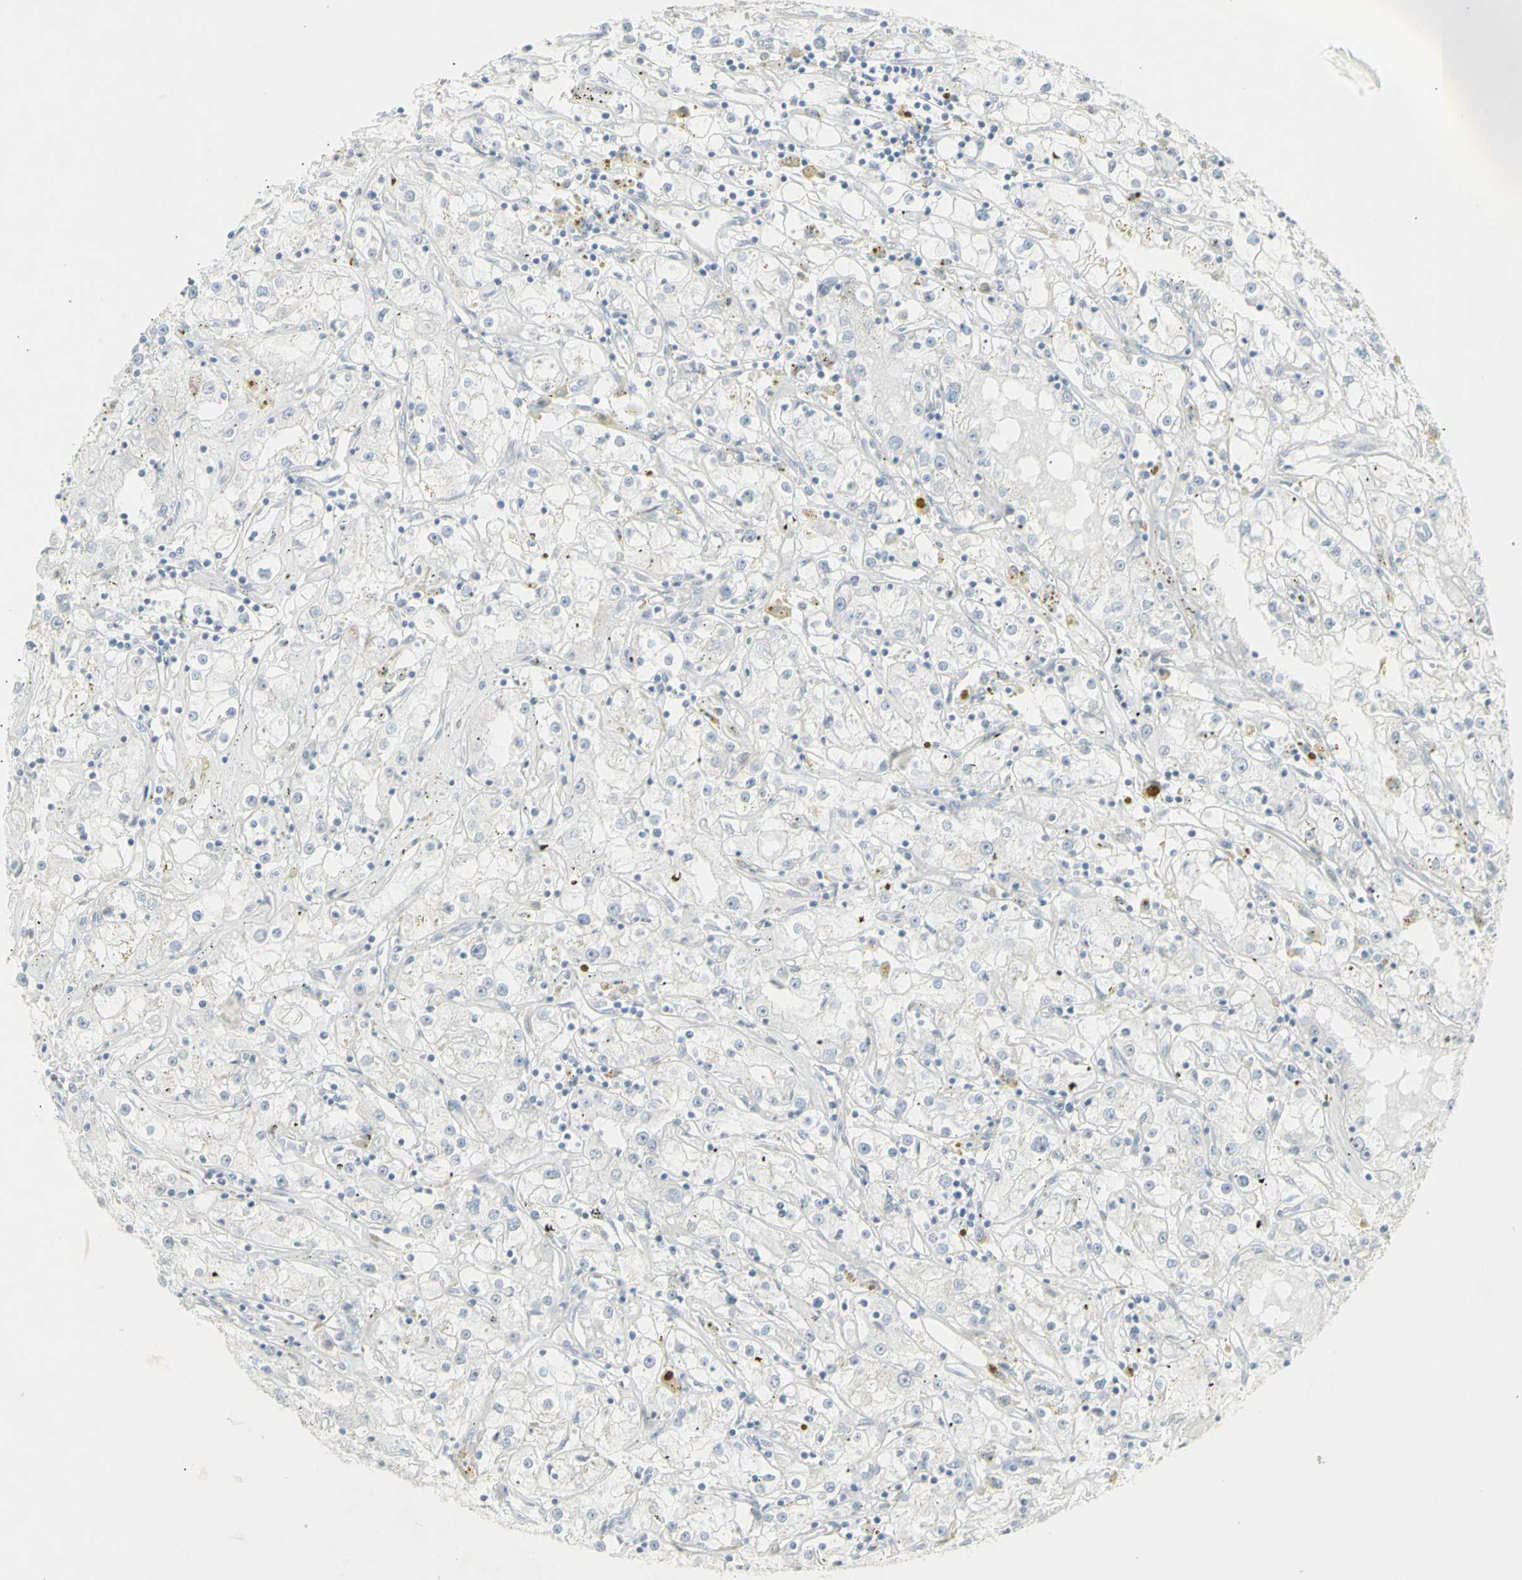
{"staining": {"intensity": "negative", "quantity": "none", "location": "none"}, "tissue": "renal cancer", "cell_type": "Tumor cells", "image_type": "cancer", "snomed": [{"axis": "morphology", "description": "Adenocarcinoma, NOS"}, {"axis": "topography", "description": "Kidney"}], "caption": "Tumor cells are negative for protein expression in human renal adenocarcinoma.", "gene": "YBX2", "patient": {"sex": "male", "age": 56}}